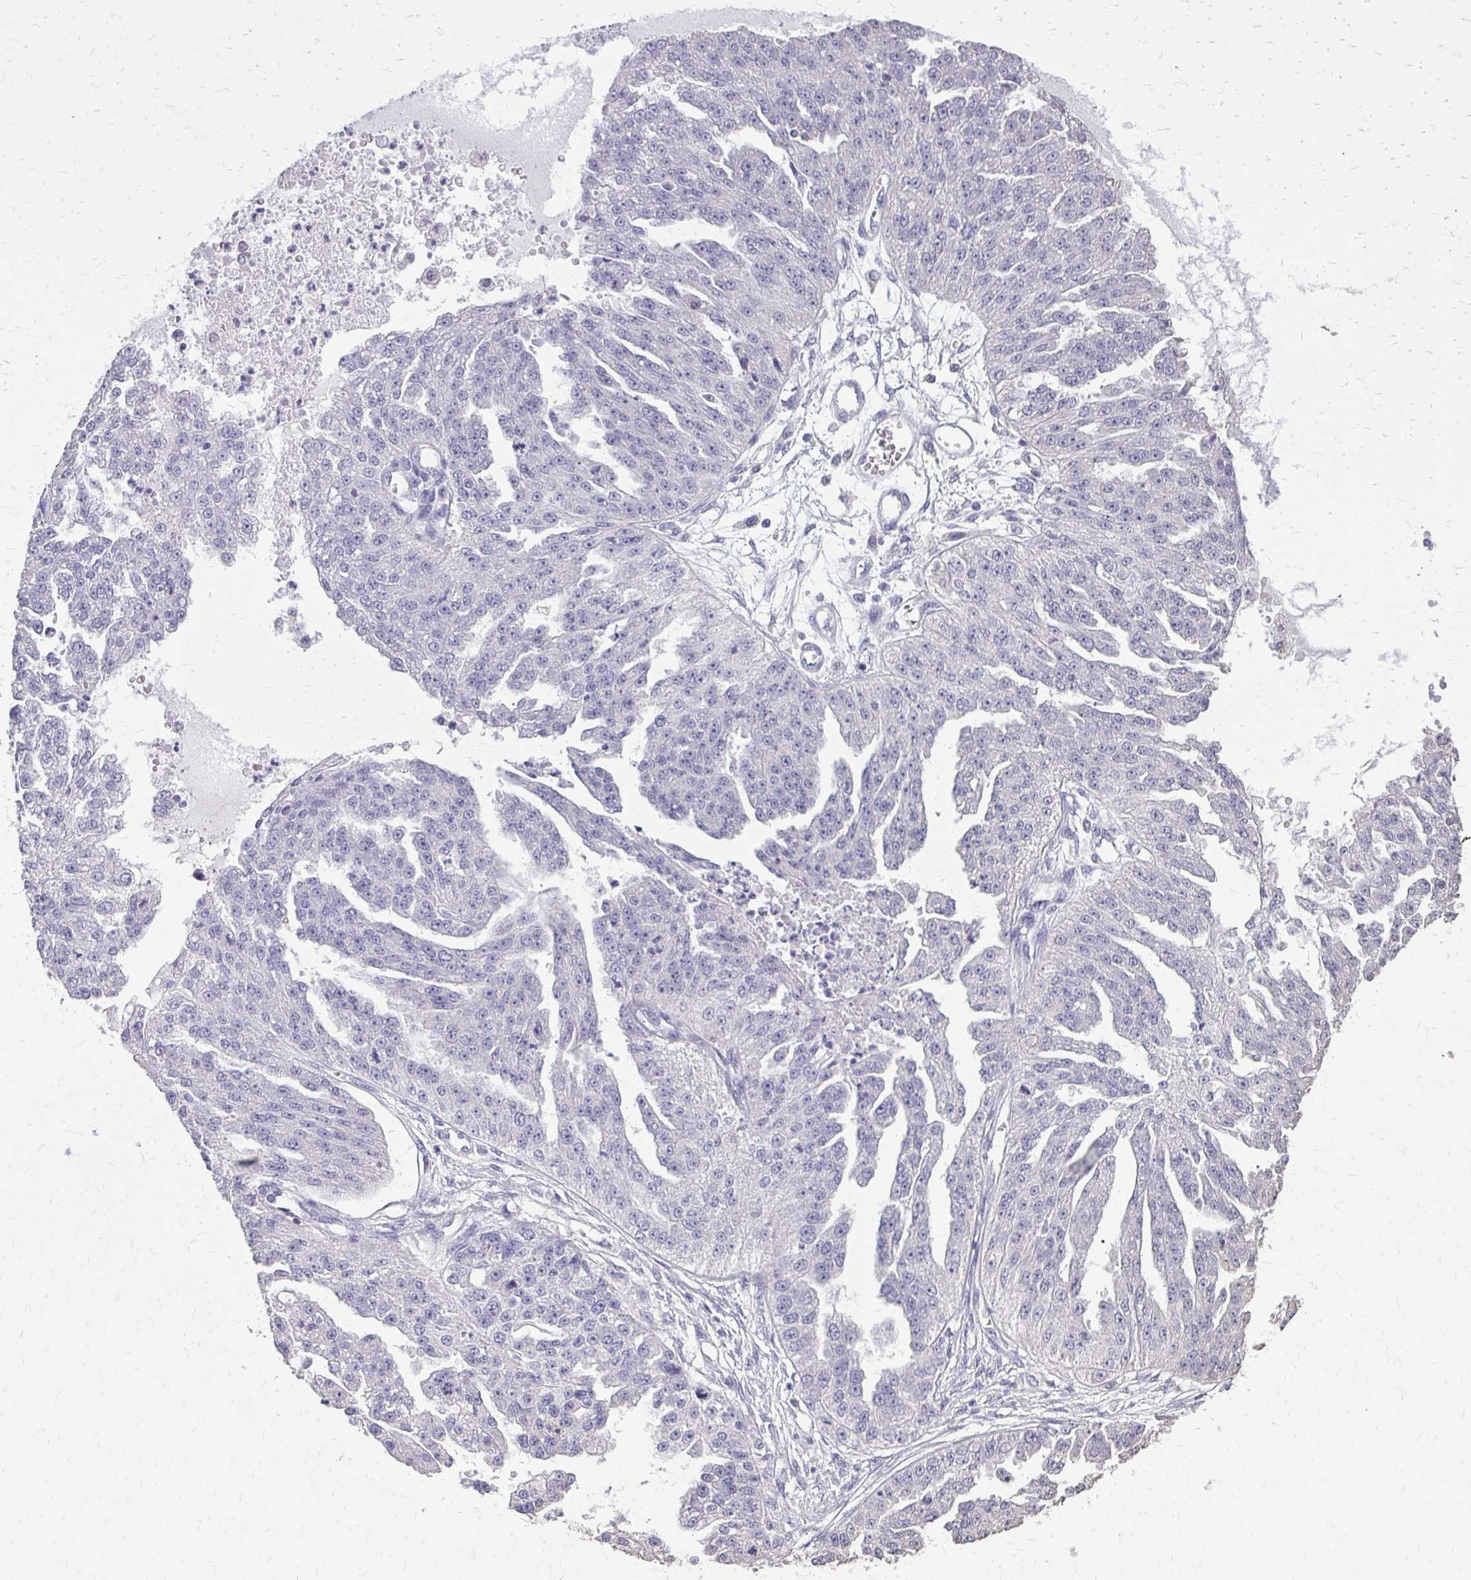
{"staining": {"intensity": "negative", "quantity": "none", "location": "none"}, "tissue": "ovarian cancer", "cell_type": "Tumor cells", "image_type": "cancer", "snomed": [{"axis": "morphology", "description": "Cystadenocarcinoma, serous, NOS"}, {"axis": "topography", "description": "Ovary"}], "caption": "Immunohistochemical staining of ovarian serous cystadenocarcinoma shows no significant expression in tumor cells.", "gene": "AKAP5", "patient": {"sex": "female", "age": 58}}